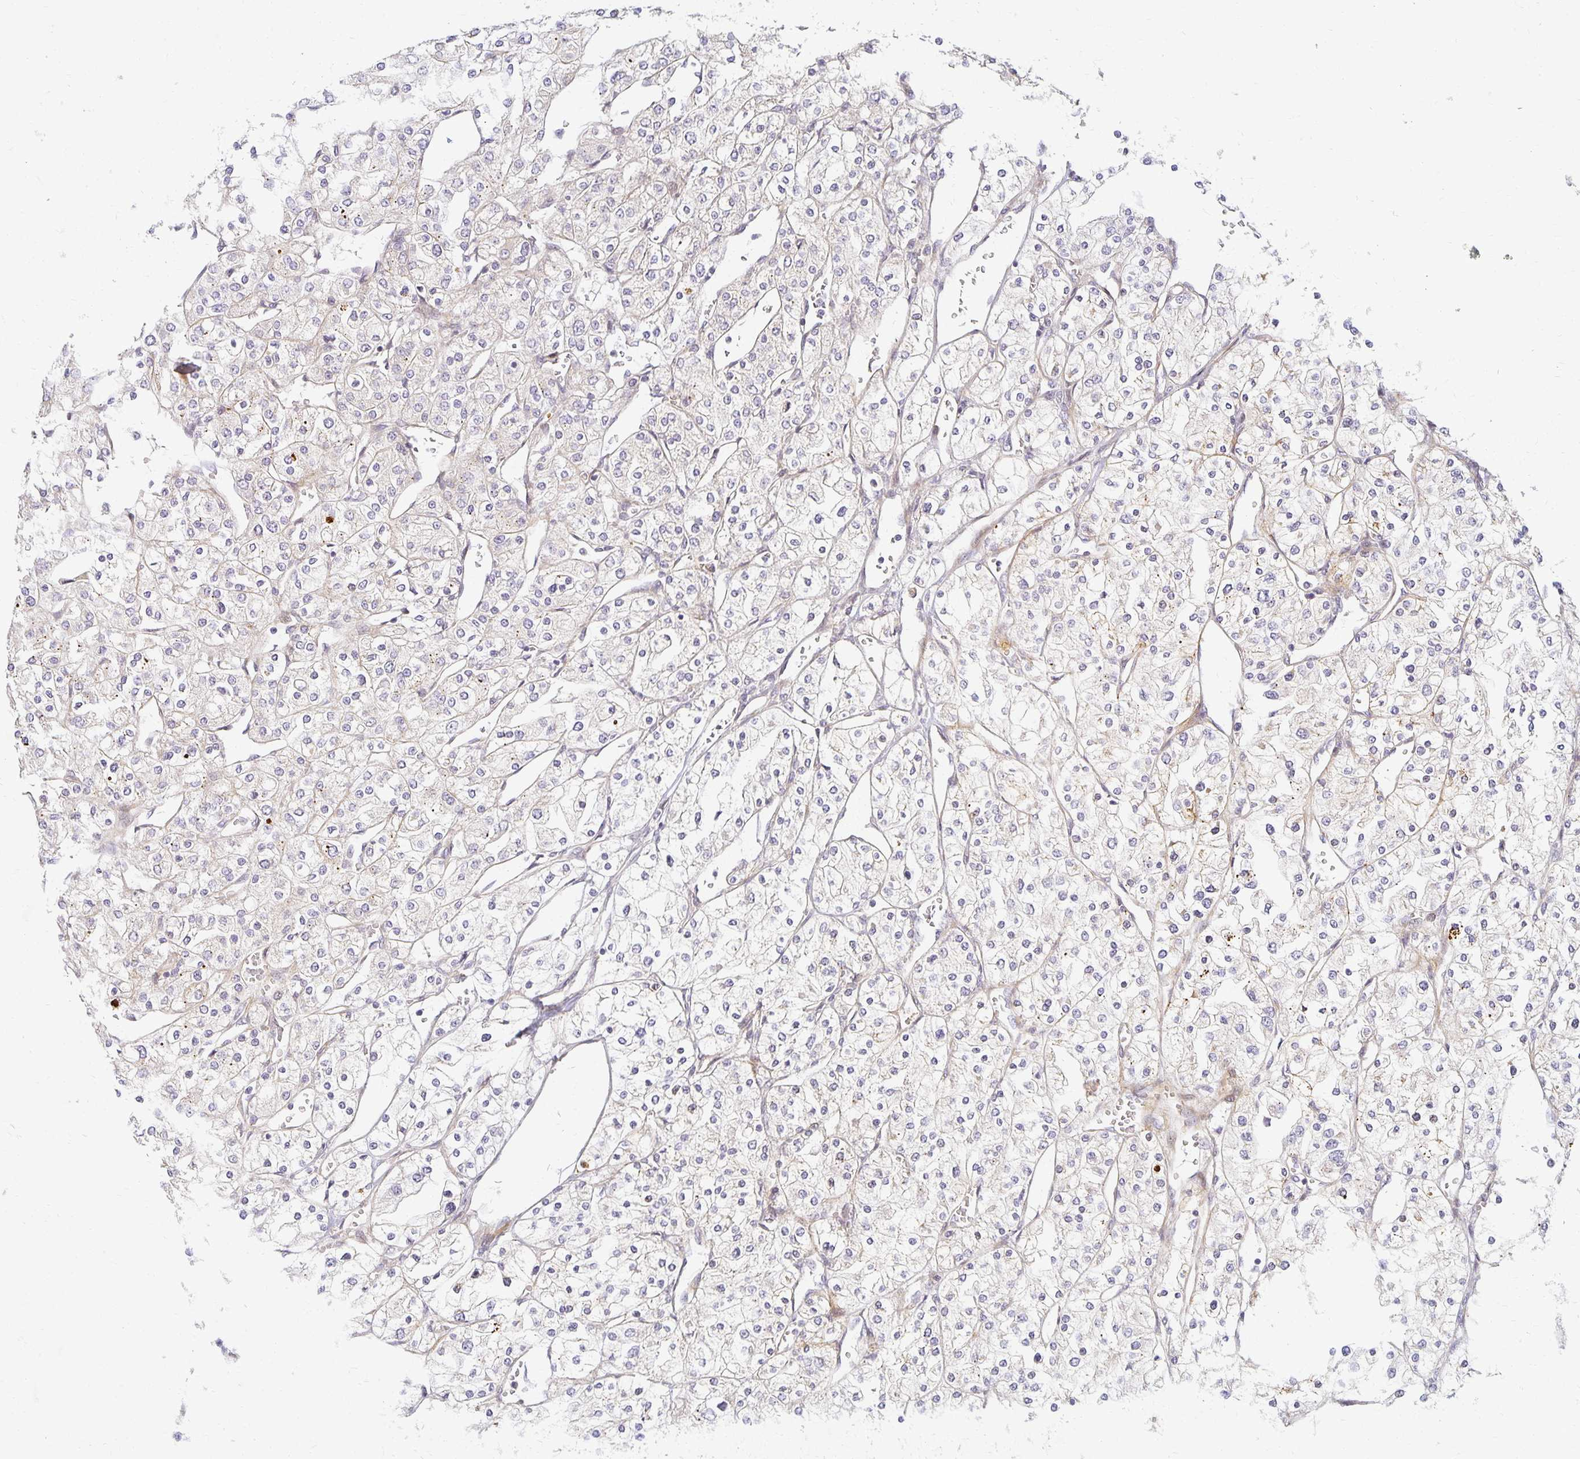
{"staining": {"intensity": "negative", "quantity": "none", "location": "none"}, "tissue": "renal cancer", "cell_type": "Tumor cells", "image_type": "cancer", "snomed": [{"axis": "morphology", "description": "Adenocarcinoma, NOS"}, {"axis": "topography", "description": "Kidney"}], "caption": "Image shows no protein positivity in tumor cells of renal cancer tissue.", "gene": "EHF", "patient": {"sex": "male", "age": 80}}